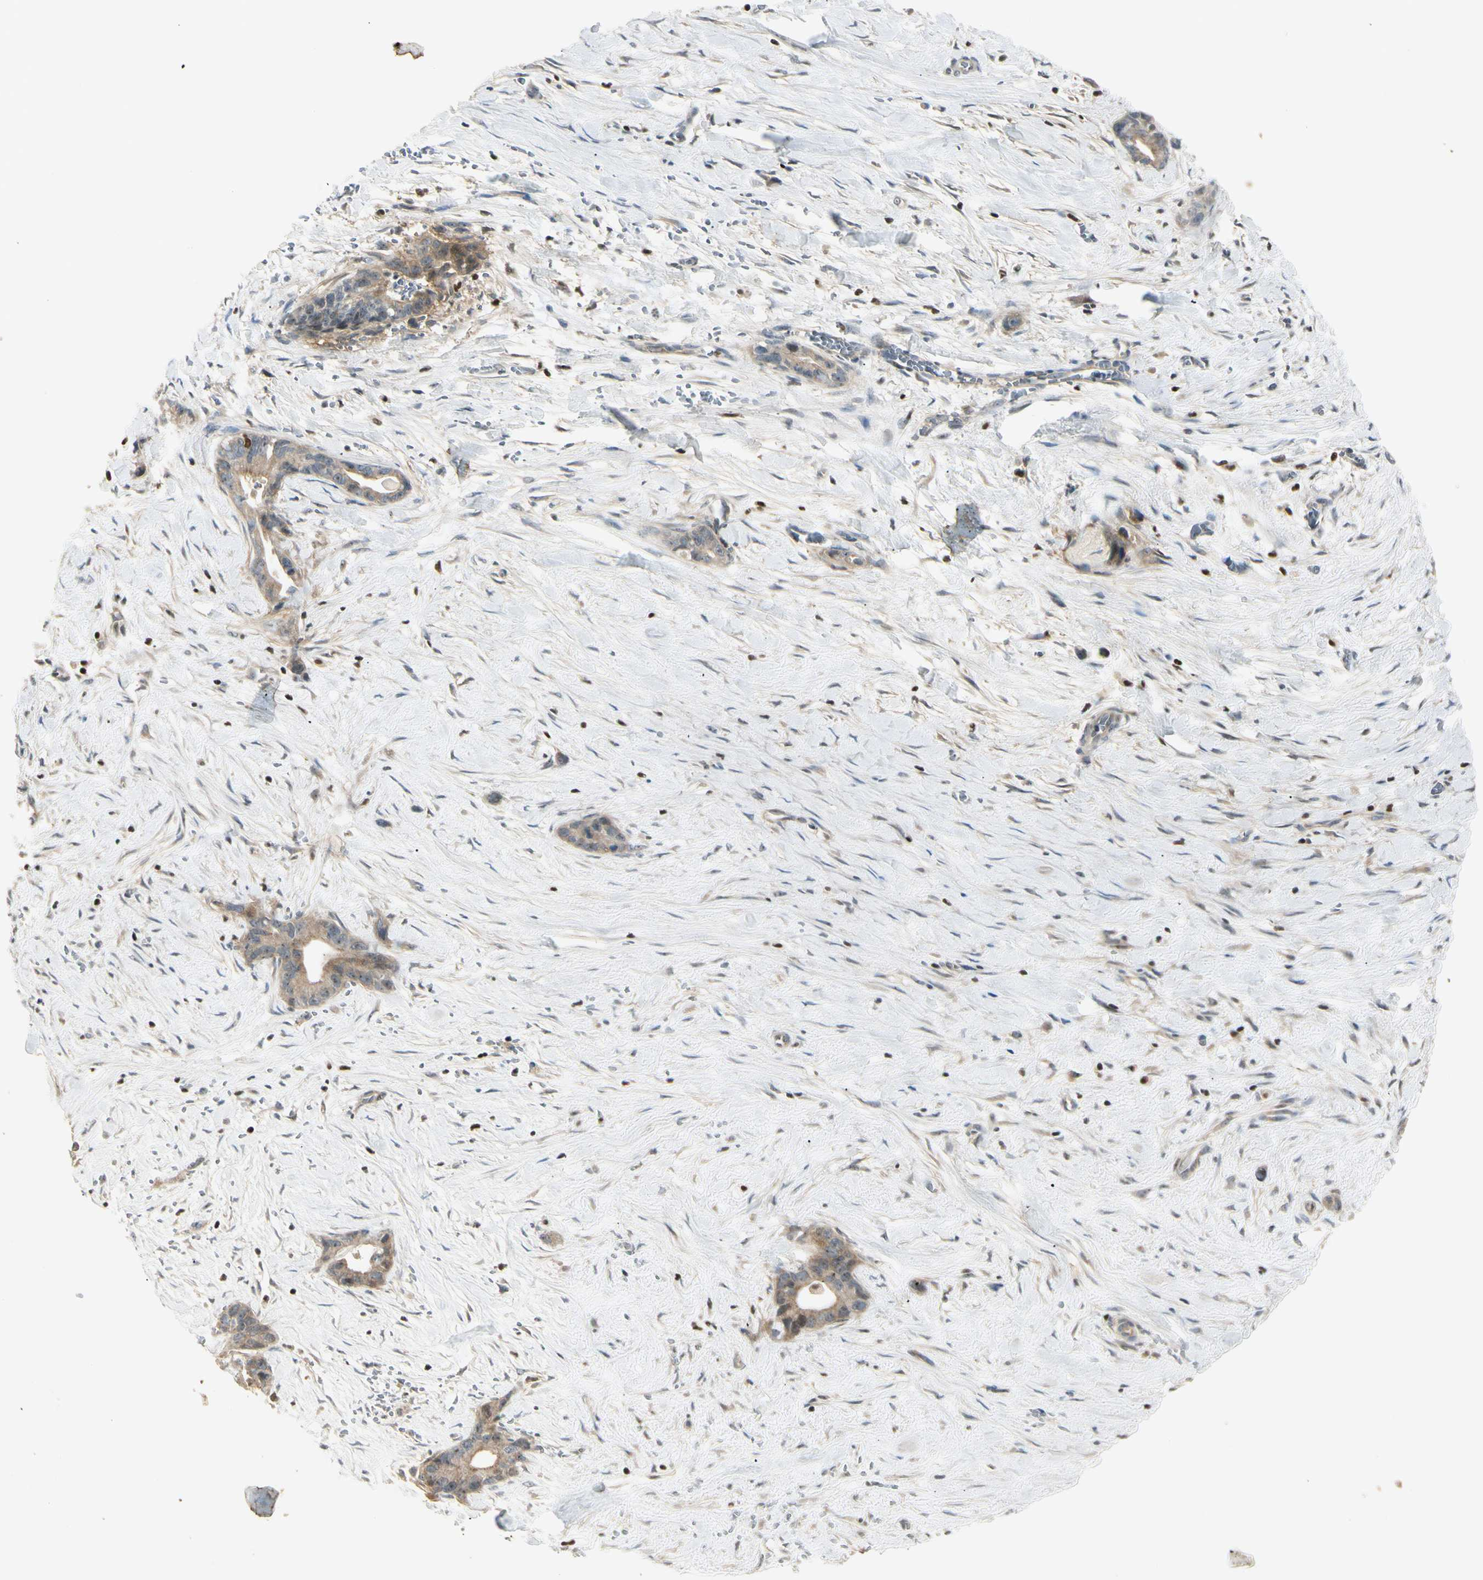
{"staining": {"intensity": "weak", "quantity": ">75%", "location": "cytoplasmic/membranous"}, "tissue": "liver cancer", "cell_type": "Tumor cells", "image_type": "cancer", "snomed": [{"axis": "morphology", "description": "Cholangiocarcinoma"}, {"axis": "topography", "description": "Liver"}], "caption": "A brown stain shows weak cytoplasmic/membranous staining of a protein in cholangiocarcinoma (liver) tumor cells.", "gene": "NFYA", "patient": {"sex": "female", "age": 55}}